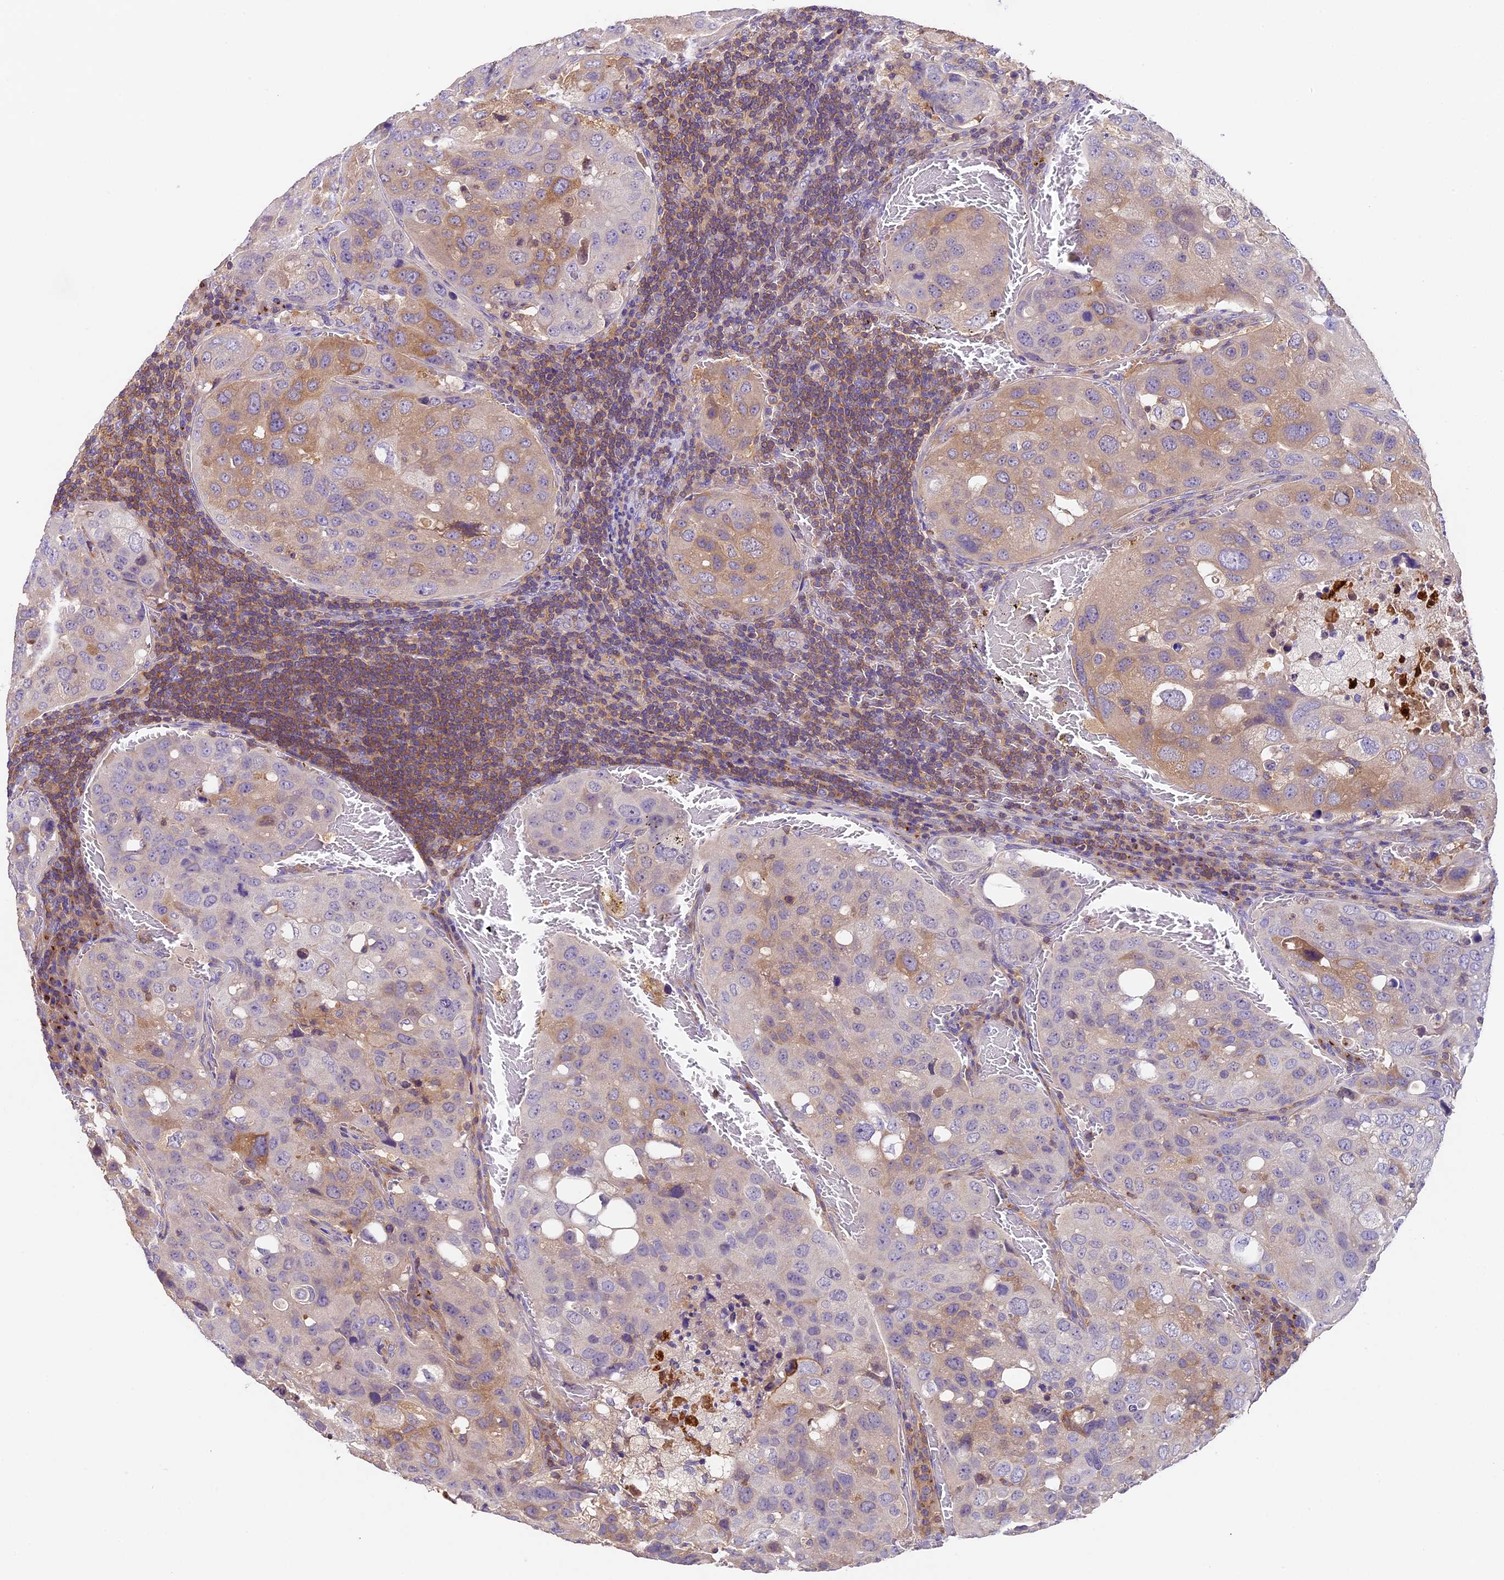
{"staining": {"intensity": "weak", "quantity": "<25%", "location": "cytoplasmic/membranous"}, "tissue": "urothelial cancer", "cell_type": "Tumor cells", "image_type": "cancer", "snomed": [{"axis": "morphology", "description": "Urothelial carcinoma, High grade"}, {"axis": "topography", "description": "Lymph node"}, {"axis": "topography", "description": "Urinary bladder"}], "caption": "Immunohistochemical staining of high-grade urothelial carcinoma shows no significant expression in tumor cells.", "gene": "TBC1D1", "patient": {"sex": "male", "age": 51}}